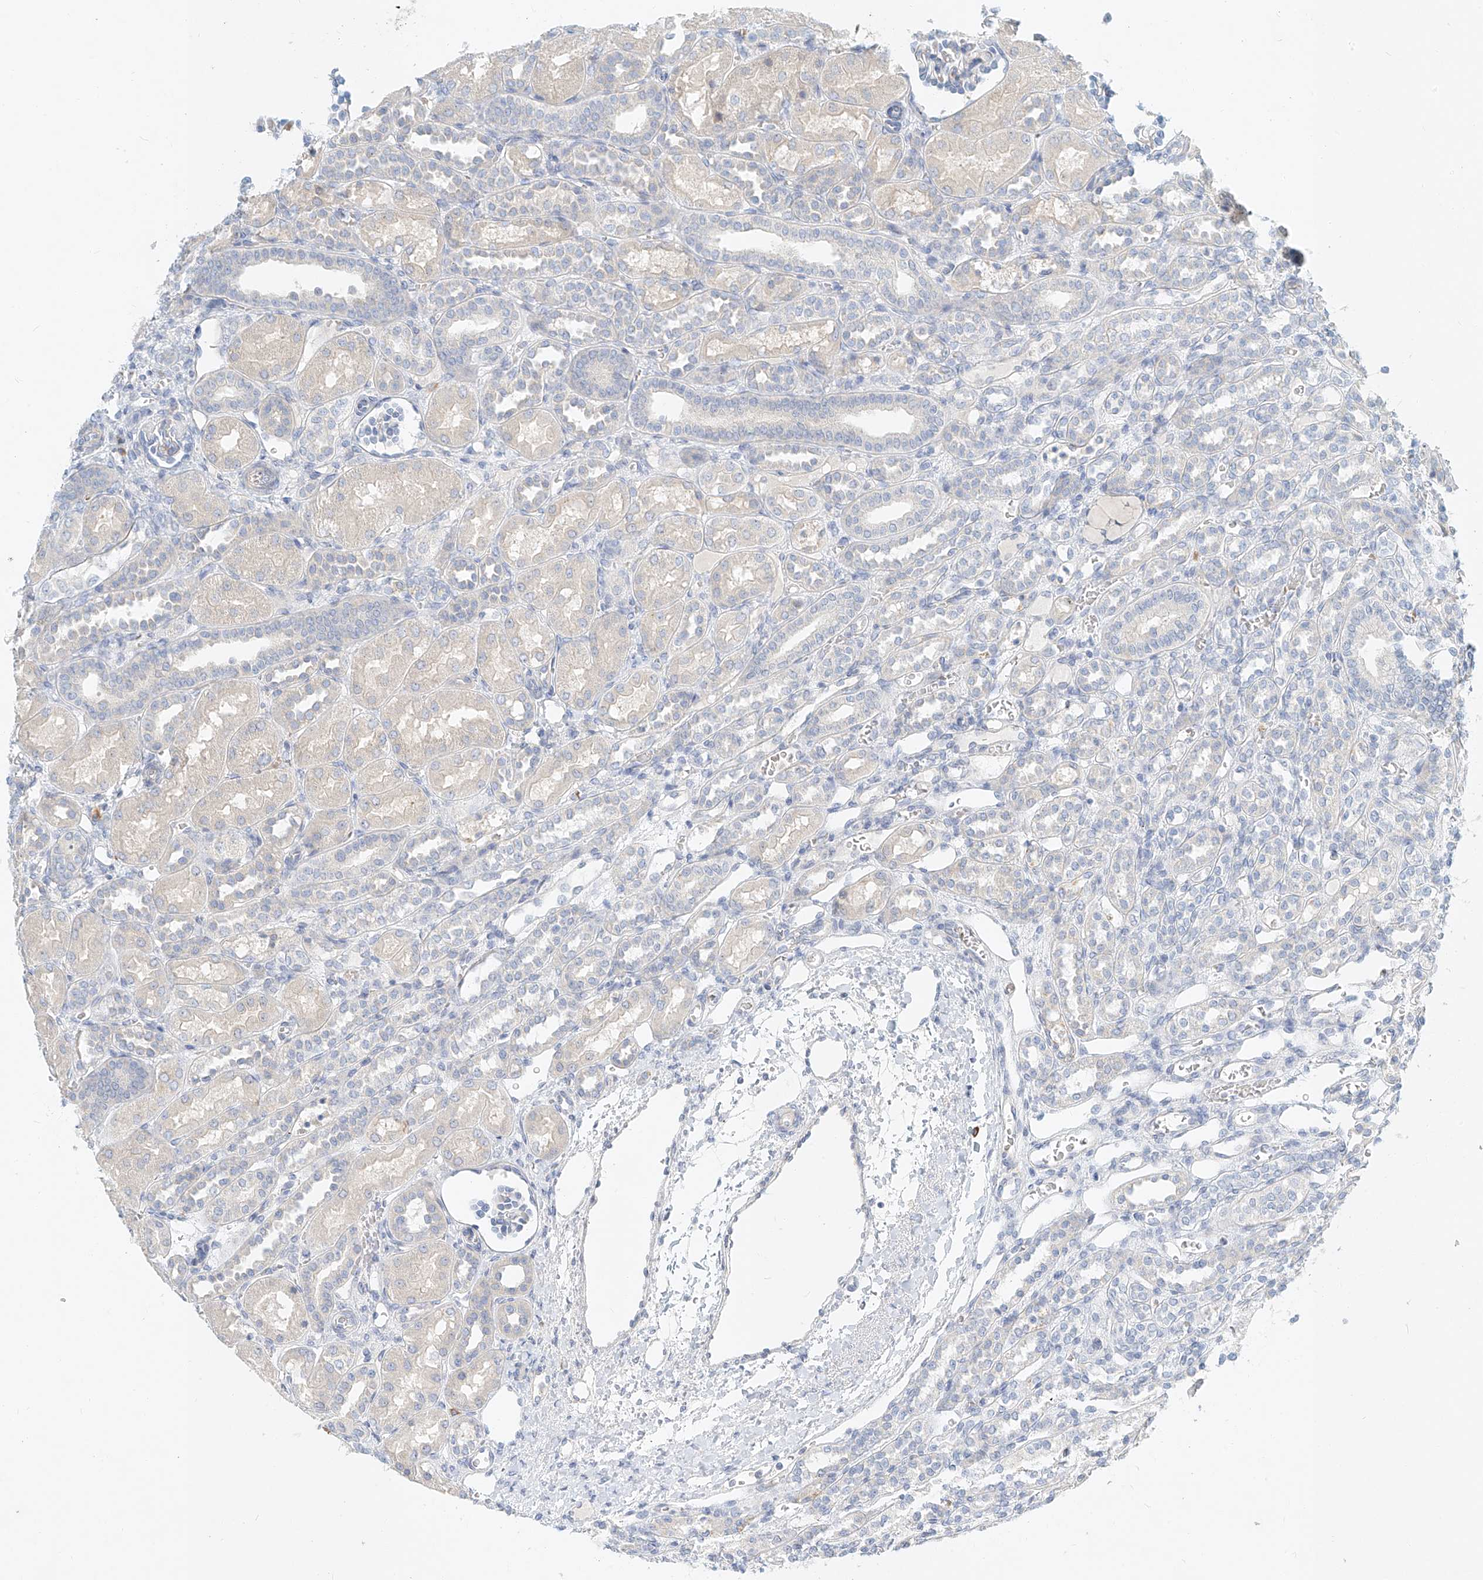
{"staining": {"intensity": "negative", "quantity": "none", "location": "none"}, "tissue": "kidney", "cell_type": "Cells in glomeruli", "image_type": "normal", "snomed": [{"axis": "morphology", "description": "Normal tissue, NOS"}, {"axis": "morphology", "description": "Neoplasm, malignant, NOS"}, {"axis": "topography", "description": "Kidney"}], "caption": "Micrograph shows no protein expression in cells in glomeruli of normal kidney. (DAB immunohistochemistry visualized using brightfield microscopy, high magnification).", "gene": "SYTL3", "patient": {"sex": "female", "age": 1}}